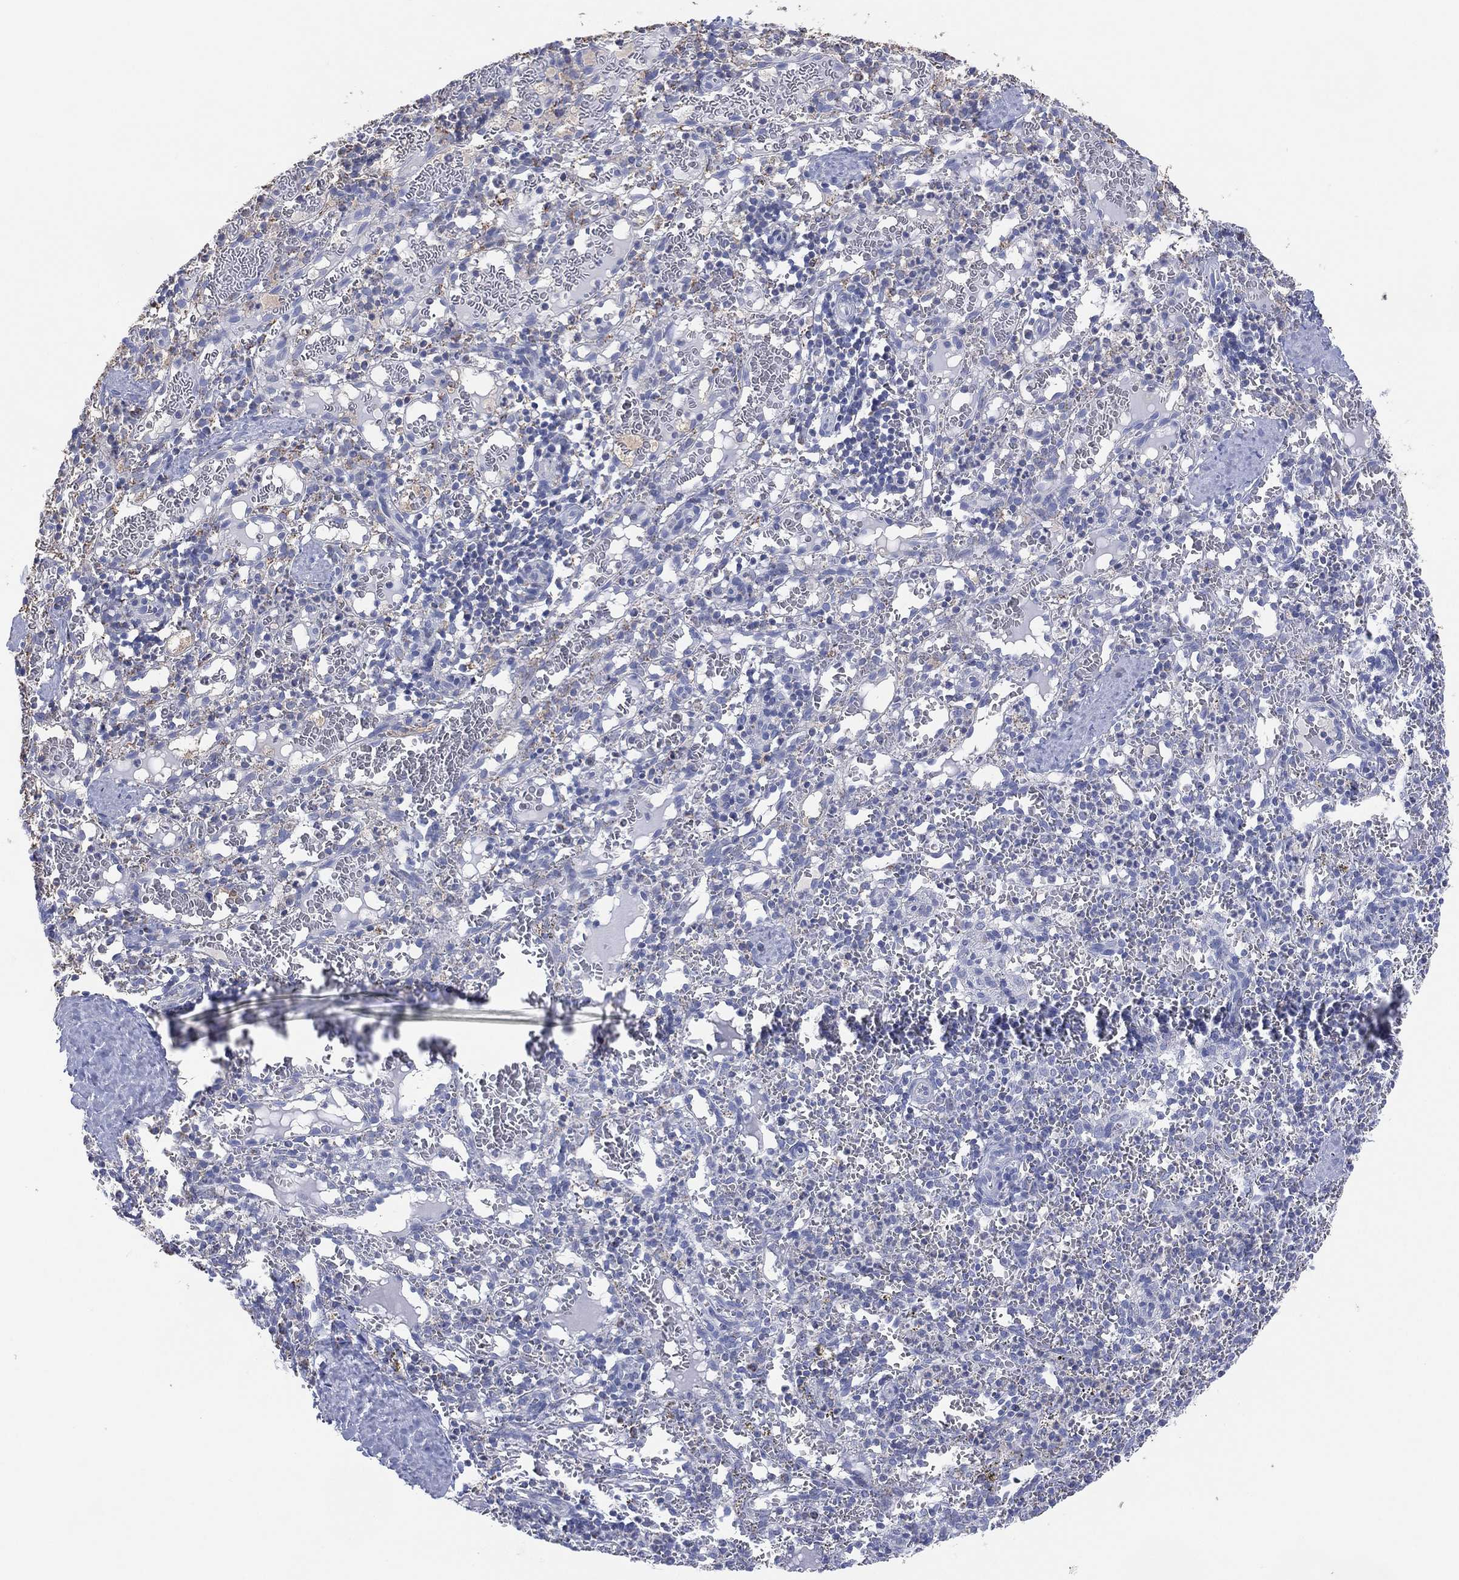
{"staining": {"intensity": "negative", "quantity": "none", "location": "none"}, "tissue": "spleen", "cell_type": "Cells in red pulp", "image_type": "normal", "snomed": [{"axis": "morphology", "description": "Normal tissue, NOS"}, {"axis": "topography", "description": "Spleen"}], "caption": "DAB (3,3'-diaminobenzidine) immunohistochemical staining of unremarkable spleen demonstrates no significant expression in cells in red pulp. (DAB (3,3'-diaminobenzidine) IHC, high magnification).", "gene": "CFTR", "patient": {"sex": "male", "age": 11}}